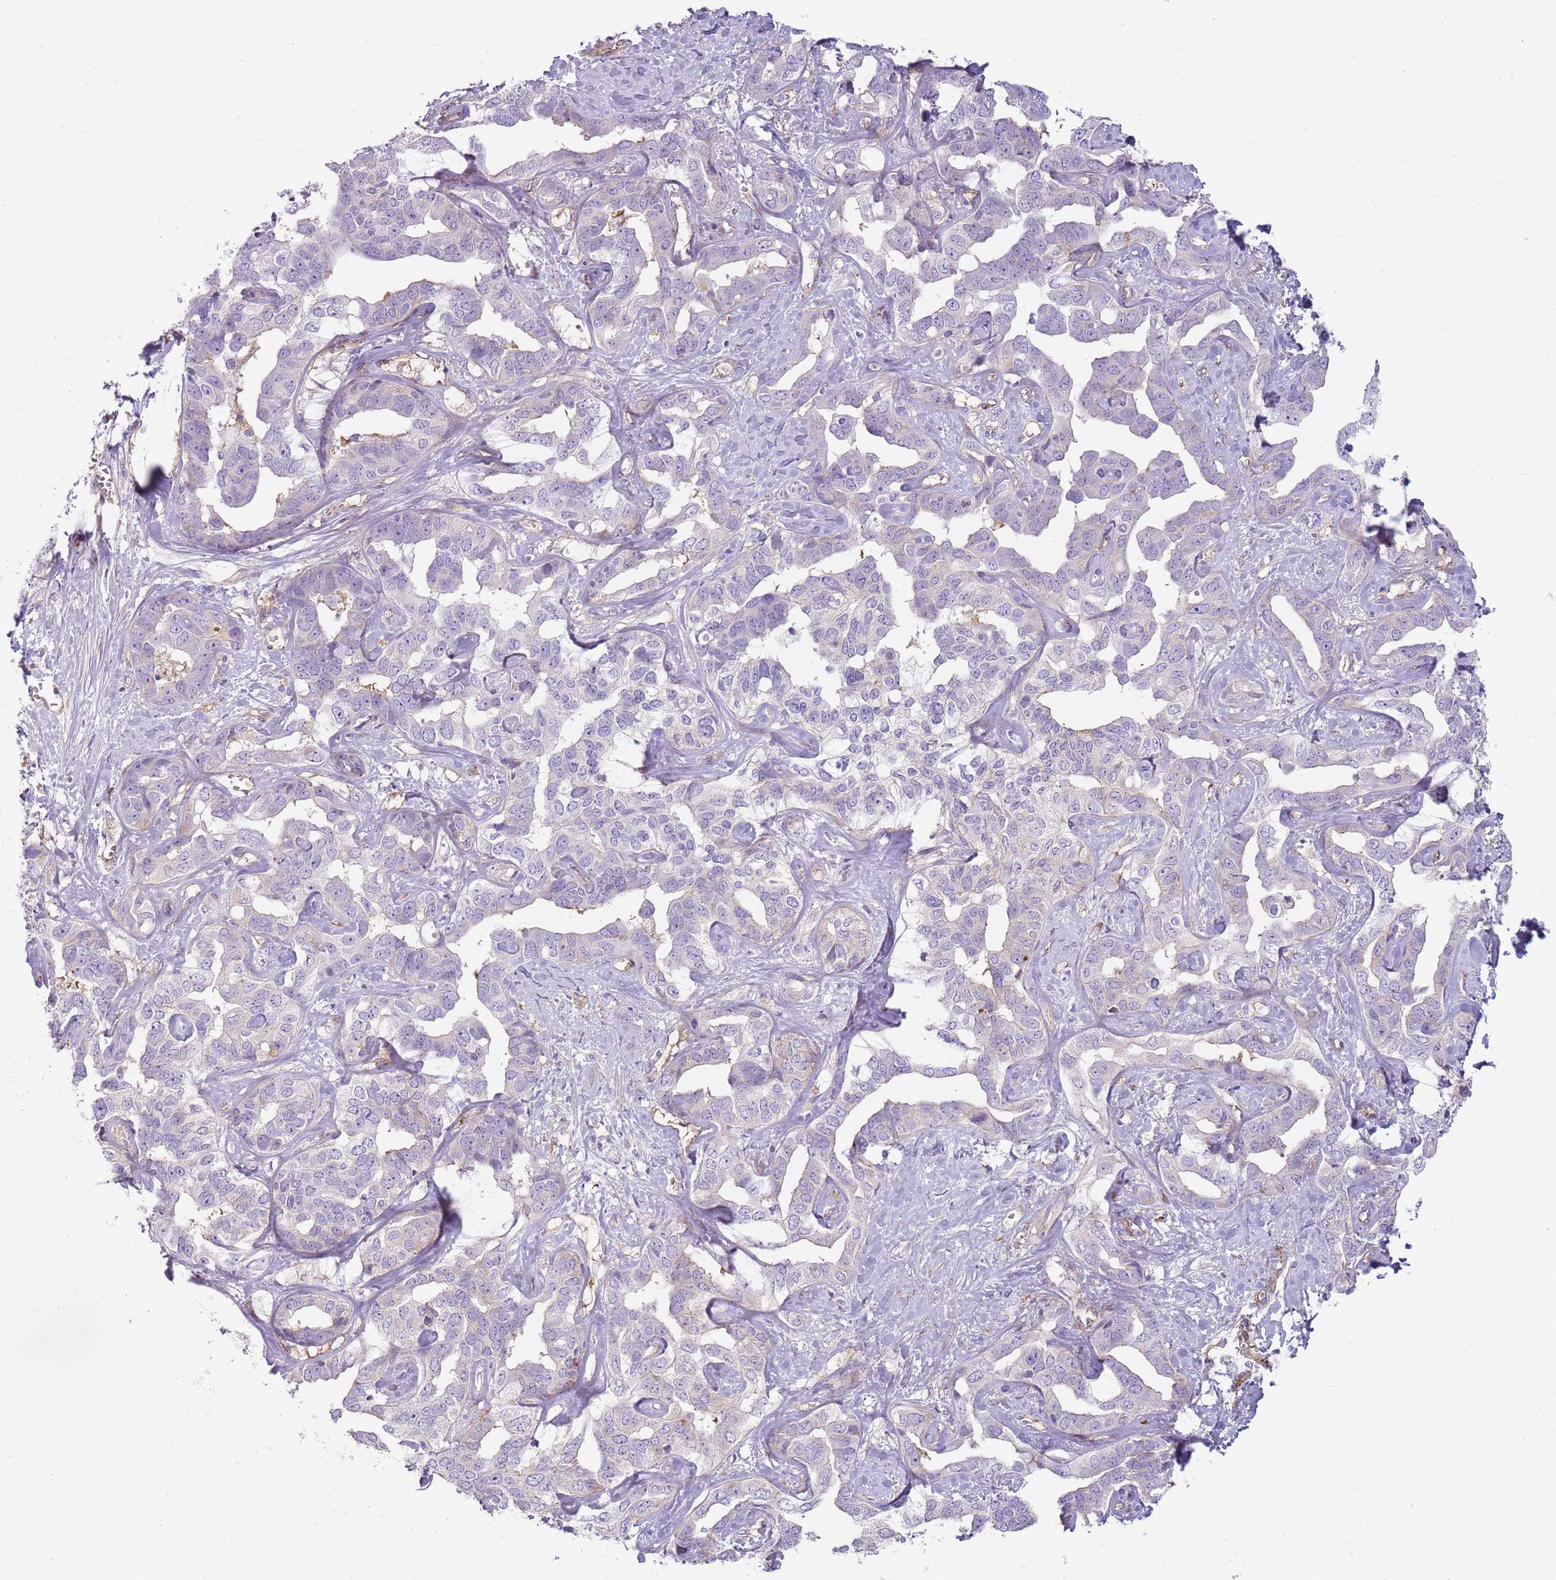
{"staining": {"intensity": "negative", "quantity": "none", "location": "none"}, "tissue": "liver cancer", "cell_type": "Tumor cells", "image_type": "cancer", "snomed": [{"axis": "morphology", "description": "Cholangiocarcinoma"}, {"axis": "topography", "description": "Liver"}], "caption": "Liver cancer stained for a protein using IHC displays no expression tumor cells.", "gene": "SNX1", "patient": {"sex": "male", "age": 59}}